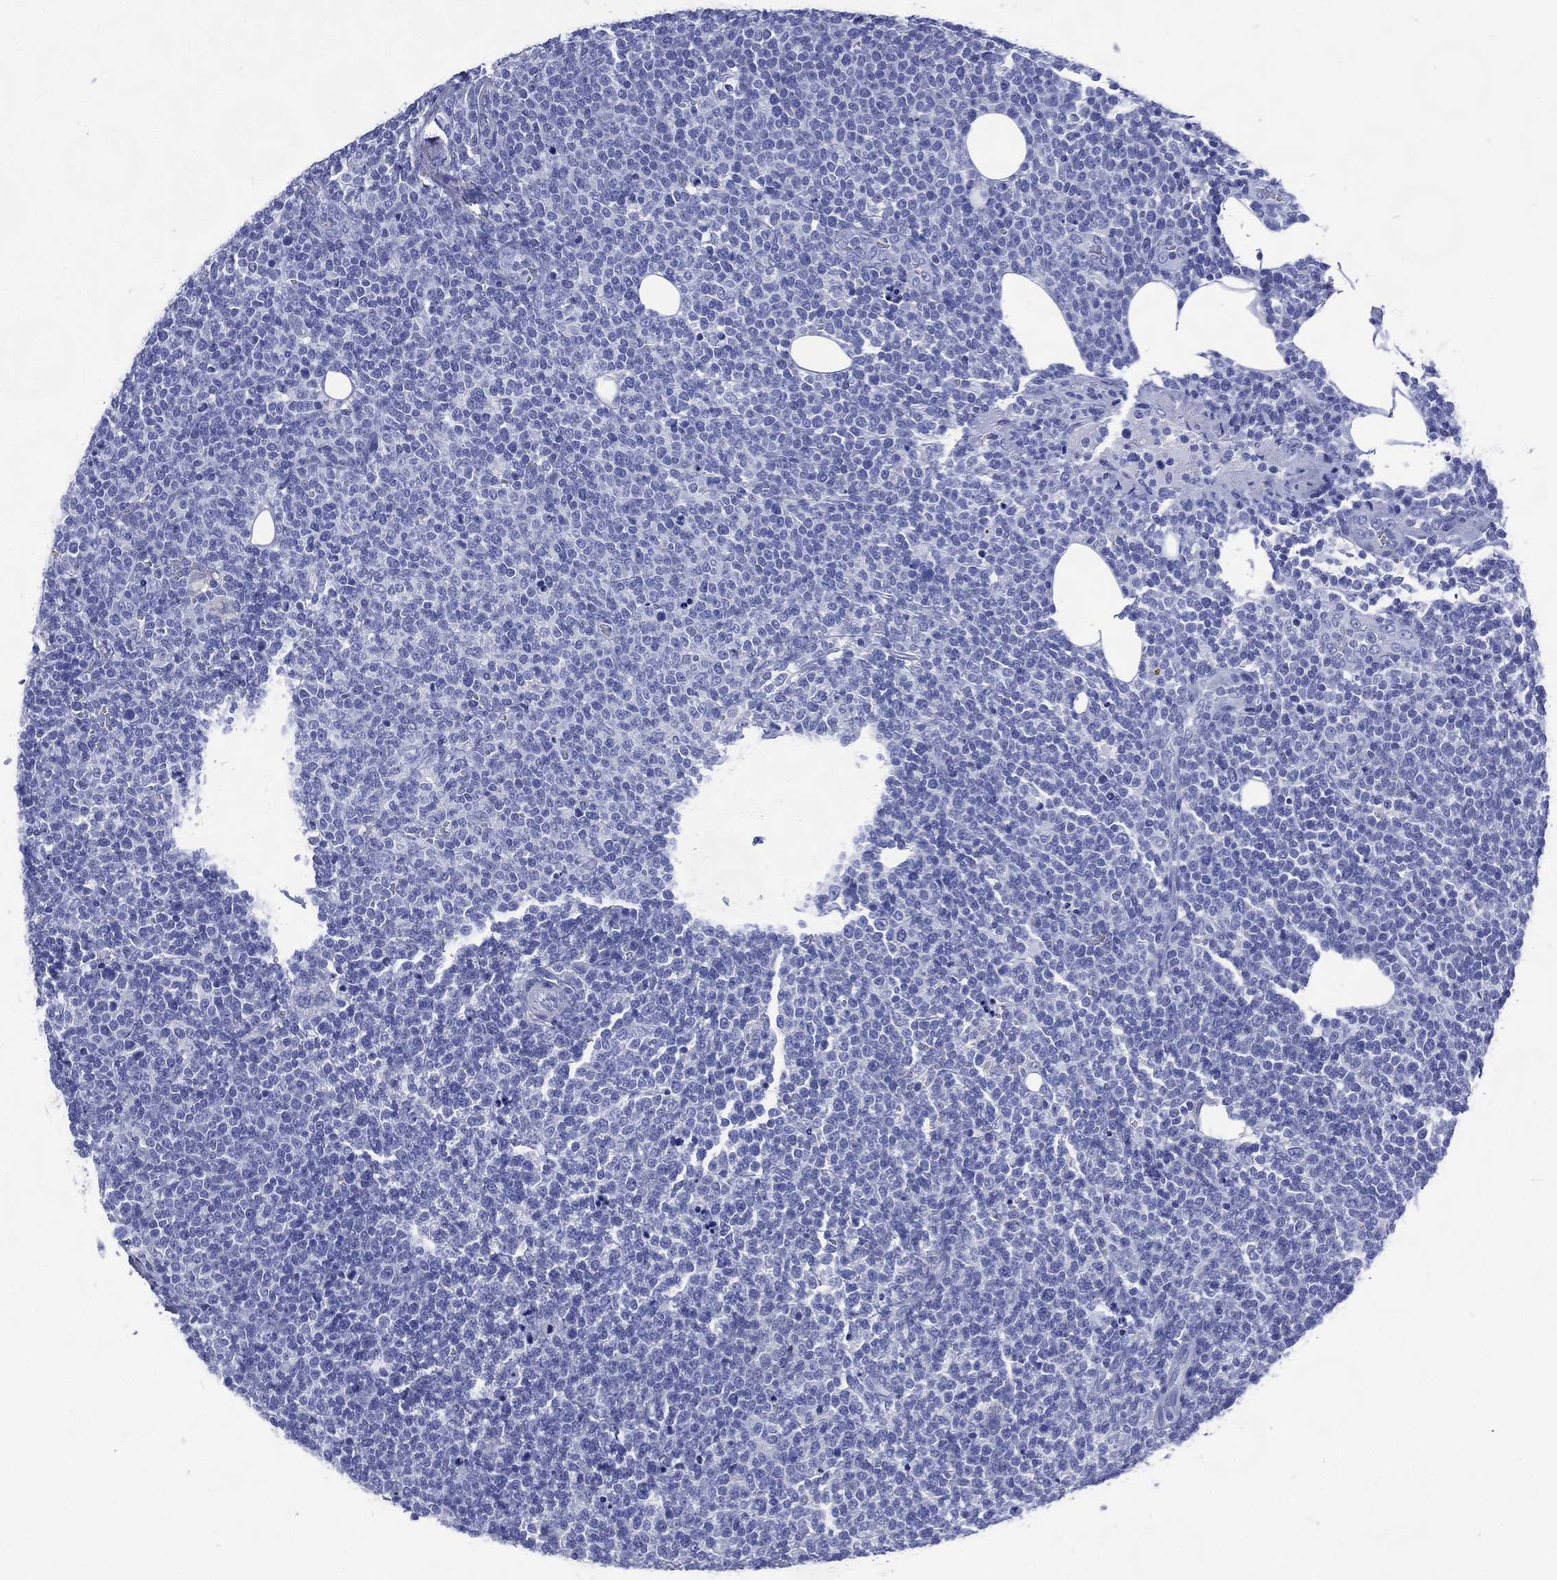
{"staining": {"intensity": "negative", "quantity": "none", "location": "none"}, "tissue": "lymphoma", "cell_type": "Tumor cells", "image_type": "cancer", "snomed": [{"axis": "morphology", "description": "Malignant lymphoma, non-Hodgkin's type, High grade"}, {"axis": "topography", "description": "Lymph node"}], "caption": "A histopathology image of high-grade malignant lymphoma, non-Hodgkin's type stained for a protein shows no brown staining in tumor cells. (DAB (3,3'-diaminobenzidine) IHC with hematoxylin counter stain).", "gene": "SHCBP1L", "patient": {"sex": "male", "age": 61}}